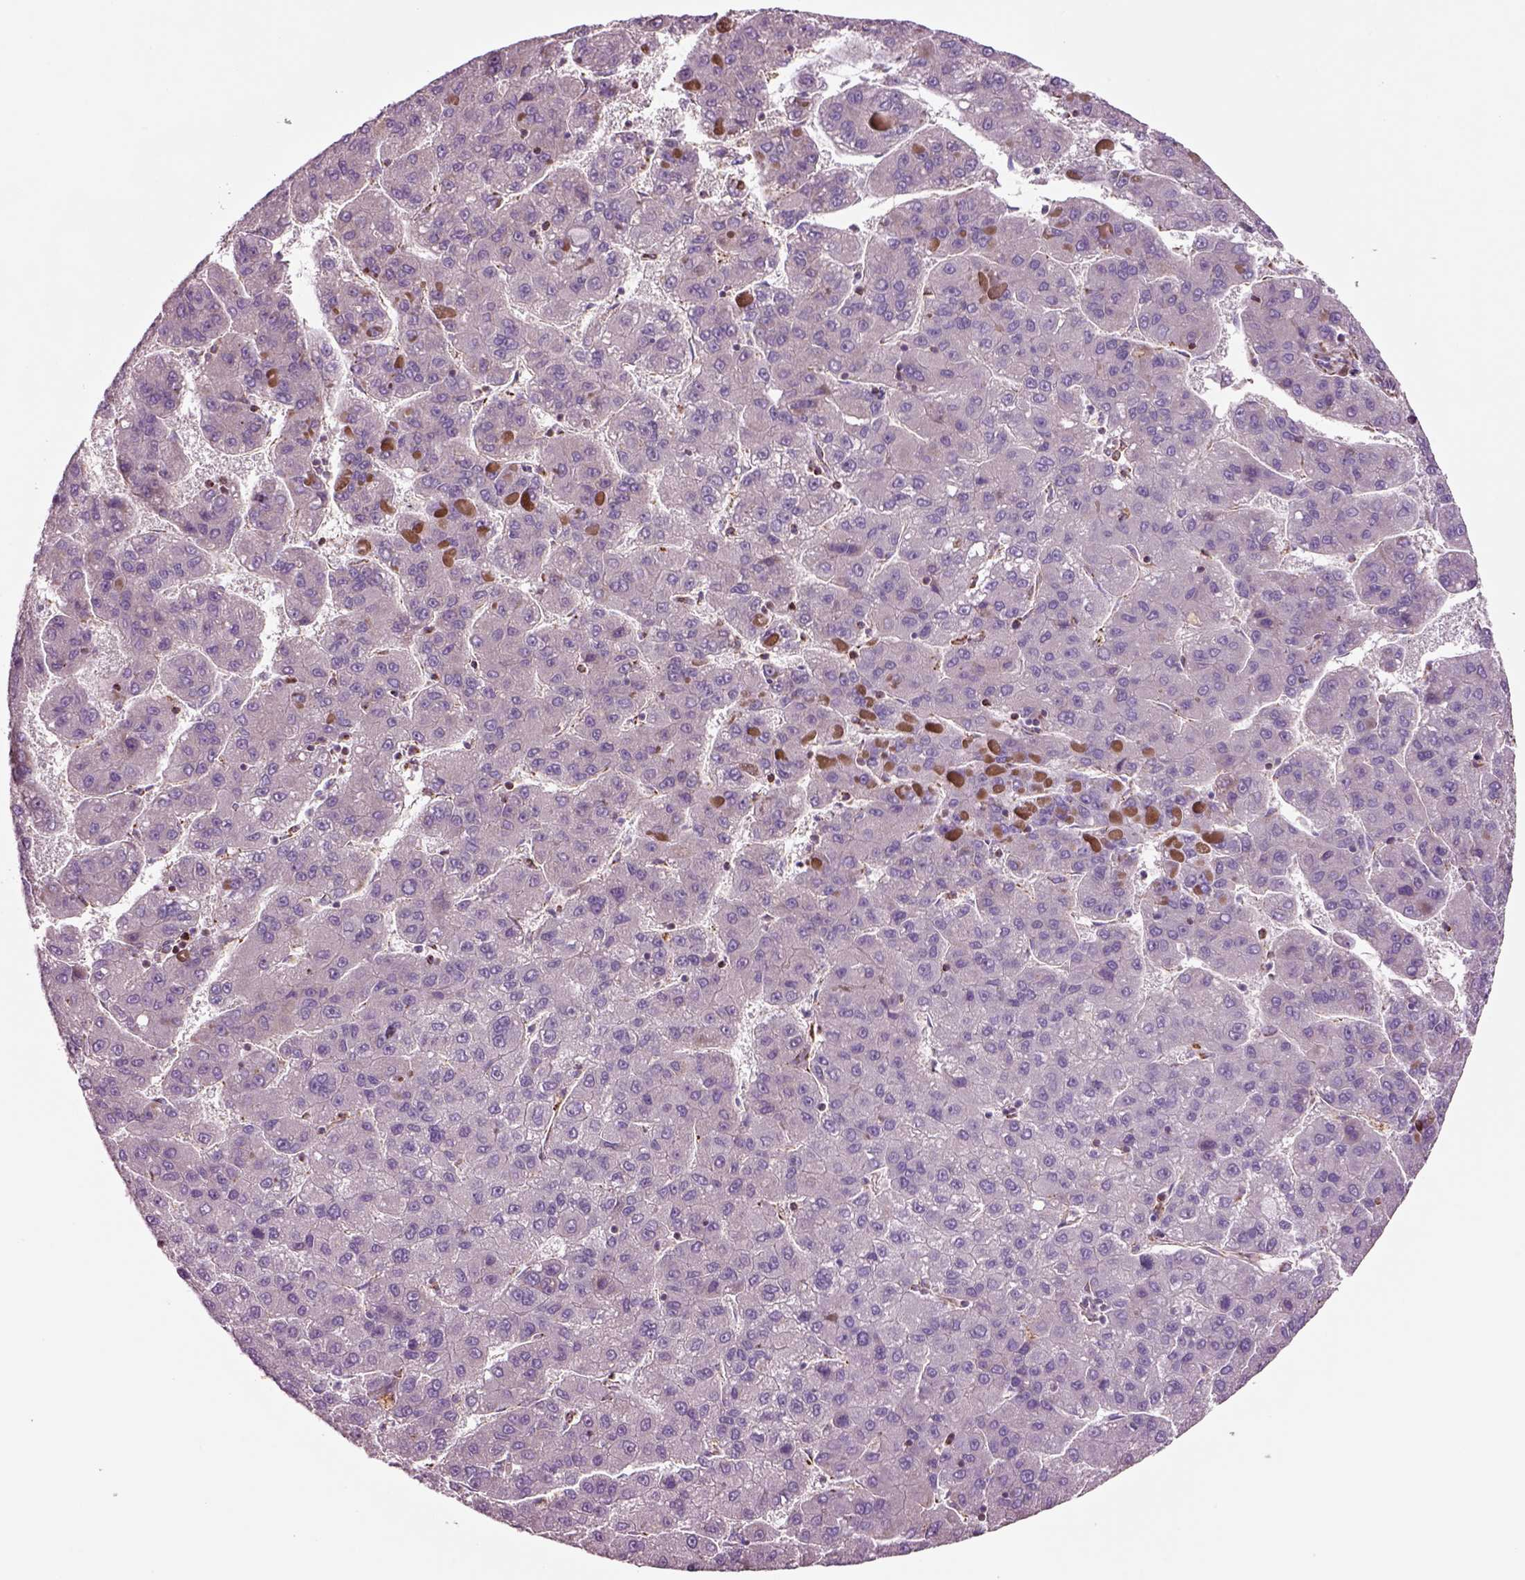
{"staining": {"intensity": "negative", "quantity": "none", "location": "none"}, "tissue": "liver cancer", "cell_type": "Tumor cells", "image_type": "cancer", "snomed": [{"axis": "morphology", "description": "Carcinoma, Hepatocellular, NOS"}, {"axis": "topography", "description": "Liver"}], "caption": "This is an IHC image of liver hepatocellular carcinoma. There is no positivity in tumor cells.", "gene": "SLC25A24", "patient": {"sex": "female", "age": 82}}